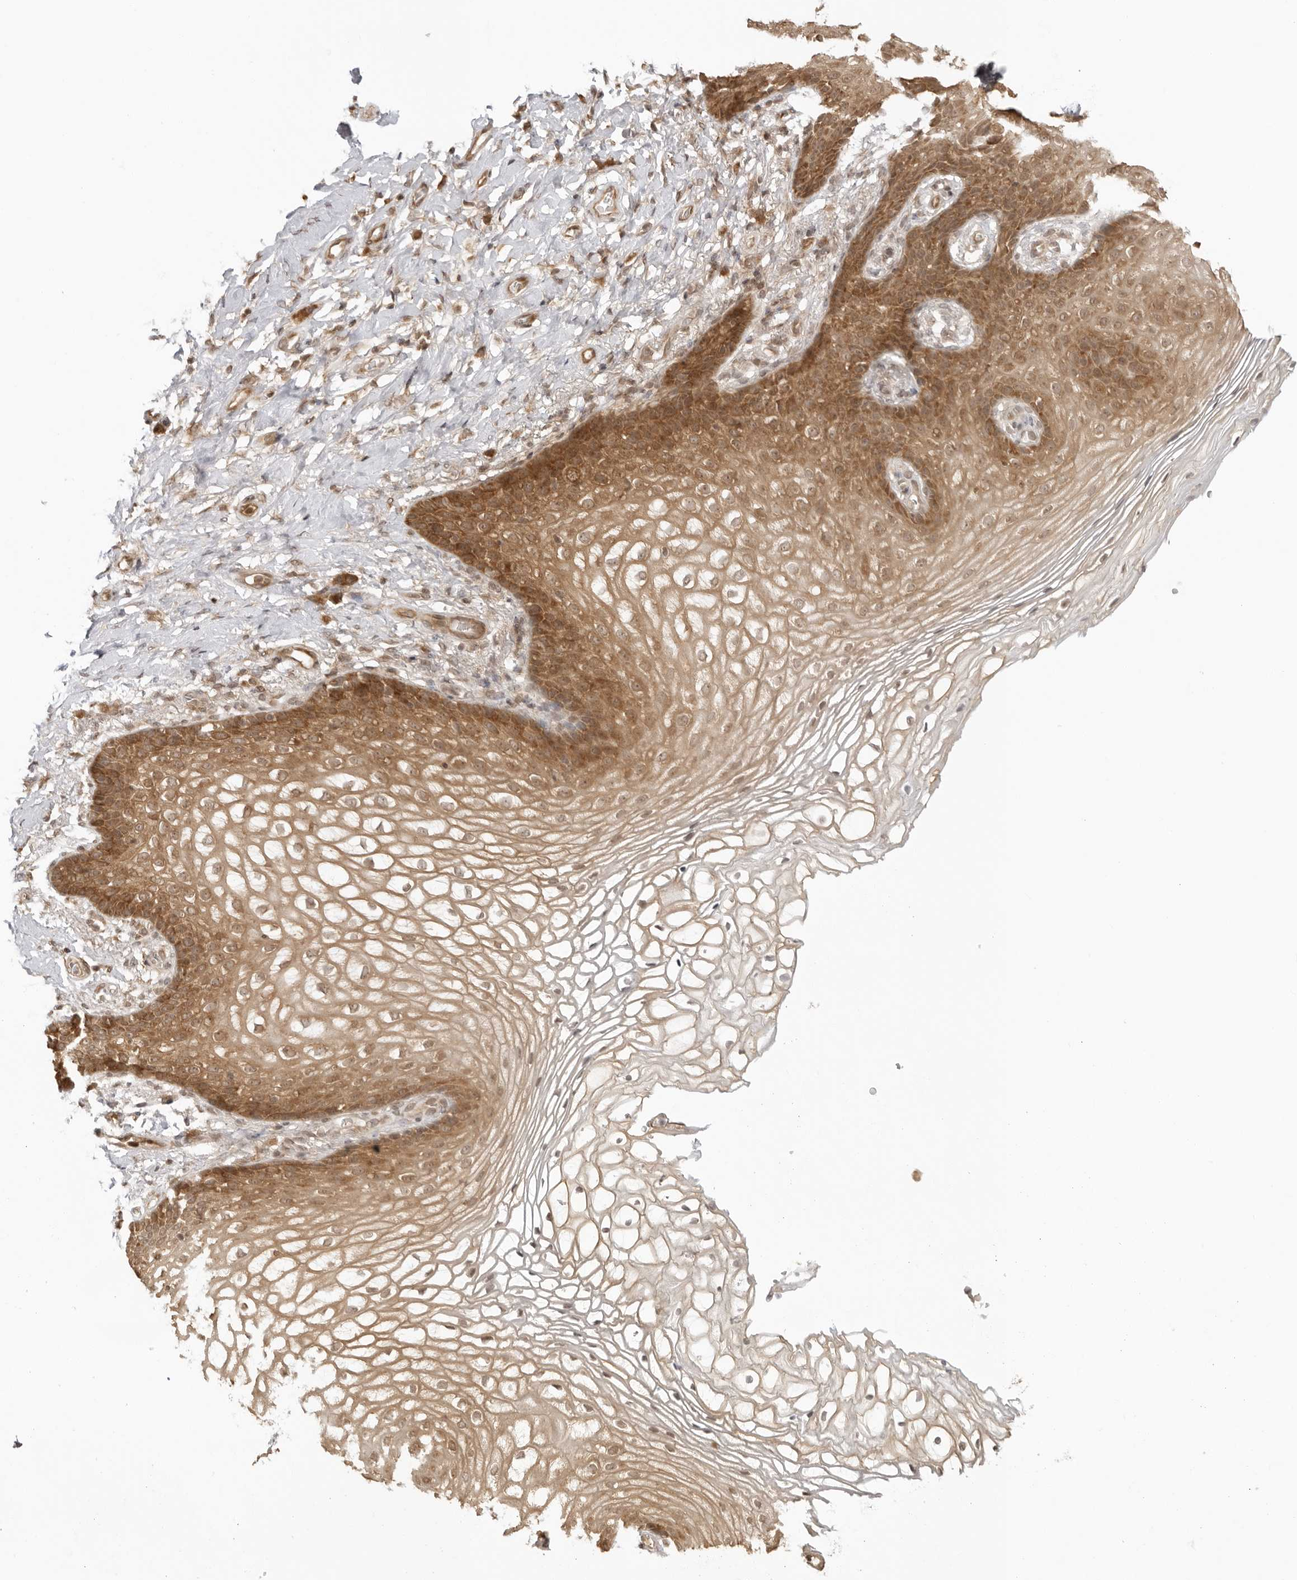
{"staining": {"intensity": "moderate", "quantity": ">75%", "location": "cytoplasmic/membranous"}, "tissue": "vagina", "cell_type": "Squamous epithelial cells", "image_type": "normal", "snomed": [{"axis": "morphology", "description": "Normal tissue, NOS"}, {"axis": "topography", "description": "Vagina"}], "caption": "The micrograph demonstrates a brown stain indicating the presence of a protein in the cytoplasmic/membranous of squamous epithelial cells in vagina.", "gene": "PRRC2C", "patient": {"sex": "female", "age": 60}}